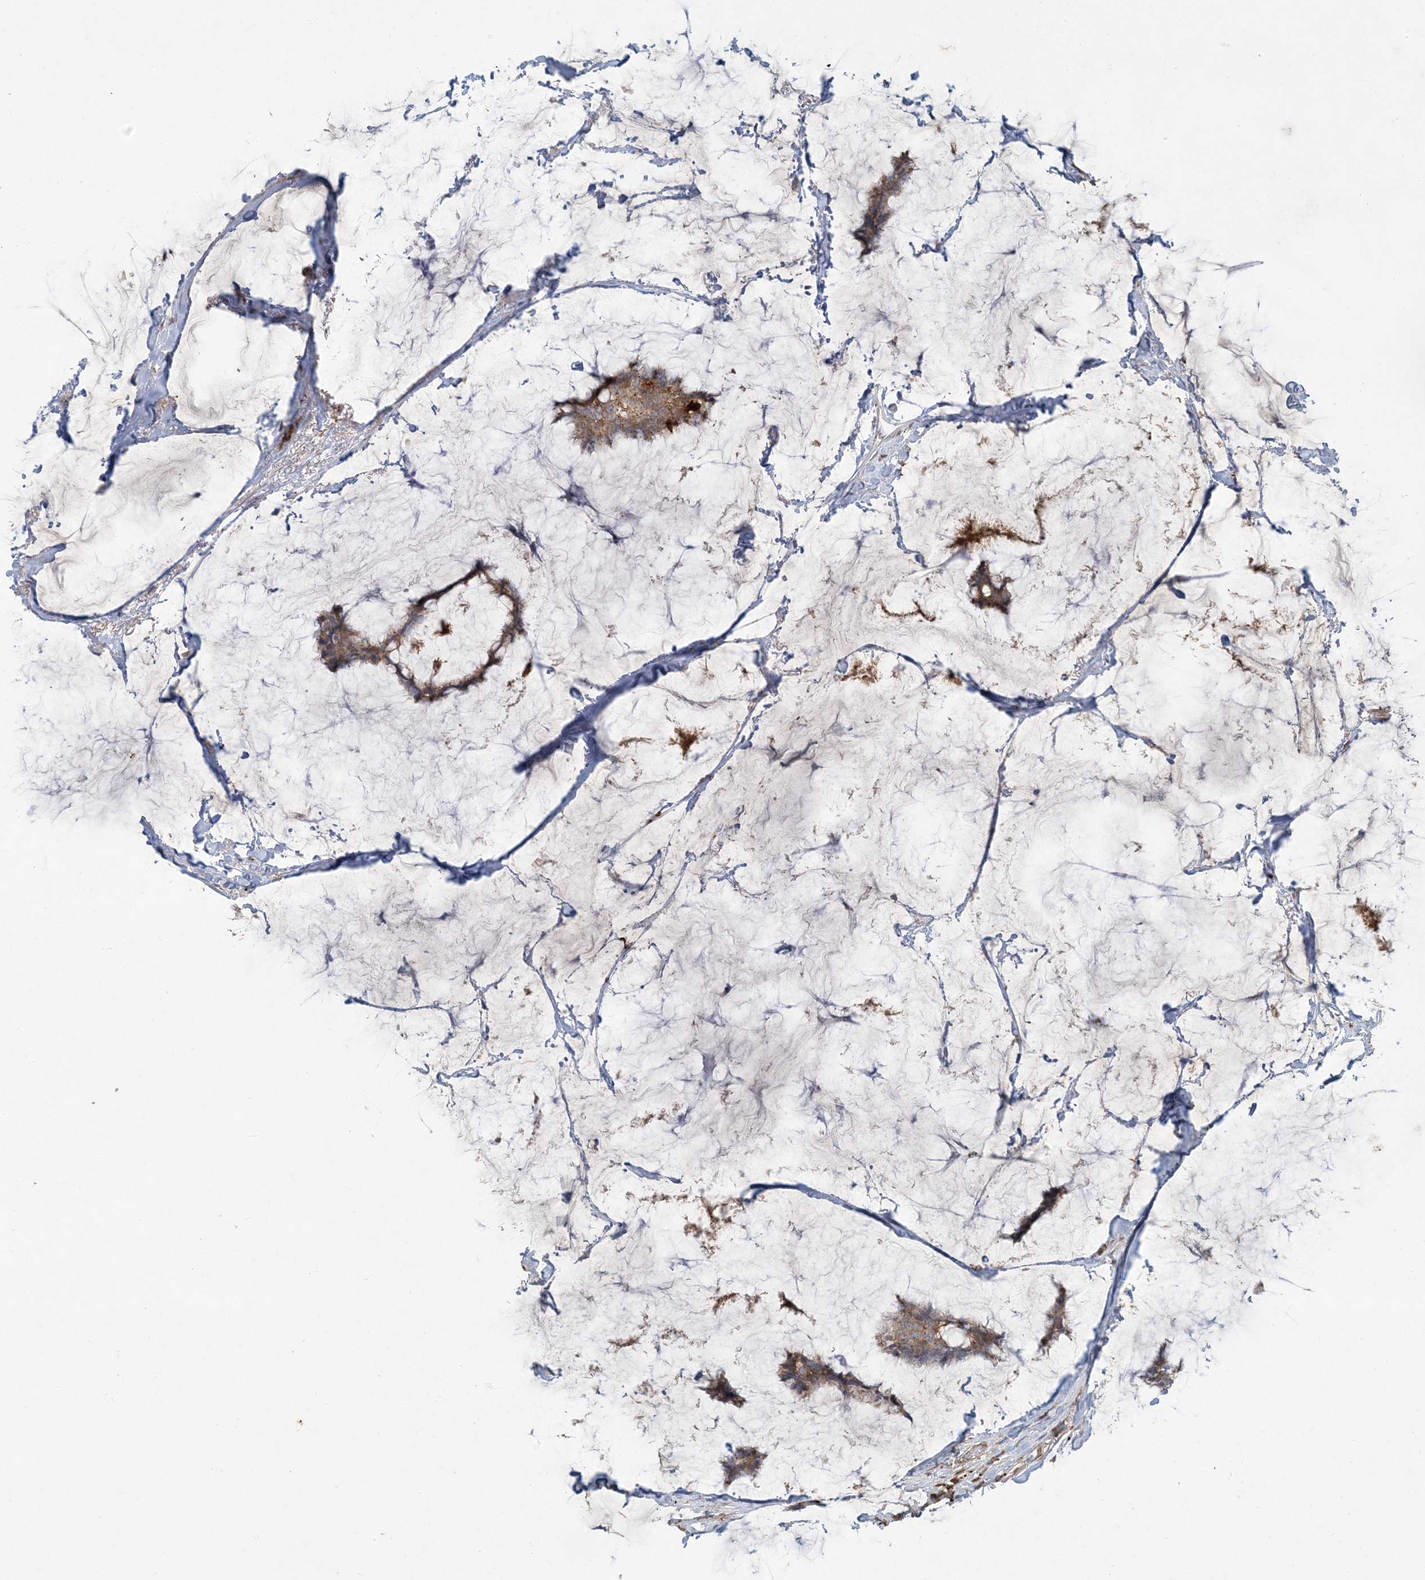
{"staining": {"intensity": "moderate", "quantity": ">75%", "location": "cytoplasmic/membranous"}, "tissue": "breast cancer", "cell_type": "Tumor cells", "image_type": "cancer", "snomed": [{"axis": "morphology", "description": "Duct carcinoma"}, {"axis": "topography", "description": "Breast"}], "caption": "Brown immunohistochemical staining in breast intraductal carcinoma demonstrates moderate cytoplasmic/membranous expression in approximately >75% of tumor cells. (DAB IHC, brown staining for protein, blue staining for nuclei).", "gene": "LTN1", "patient": {"sex": "female", "age": 93}}